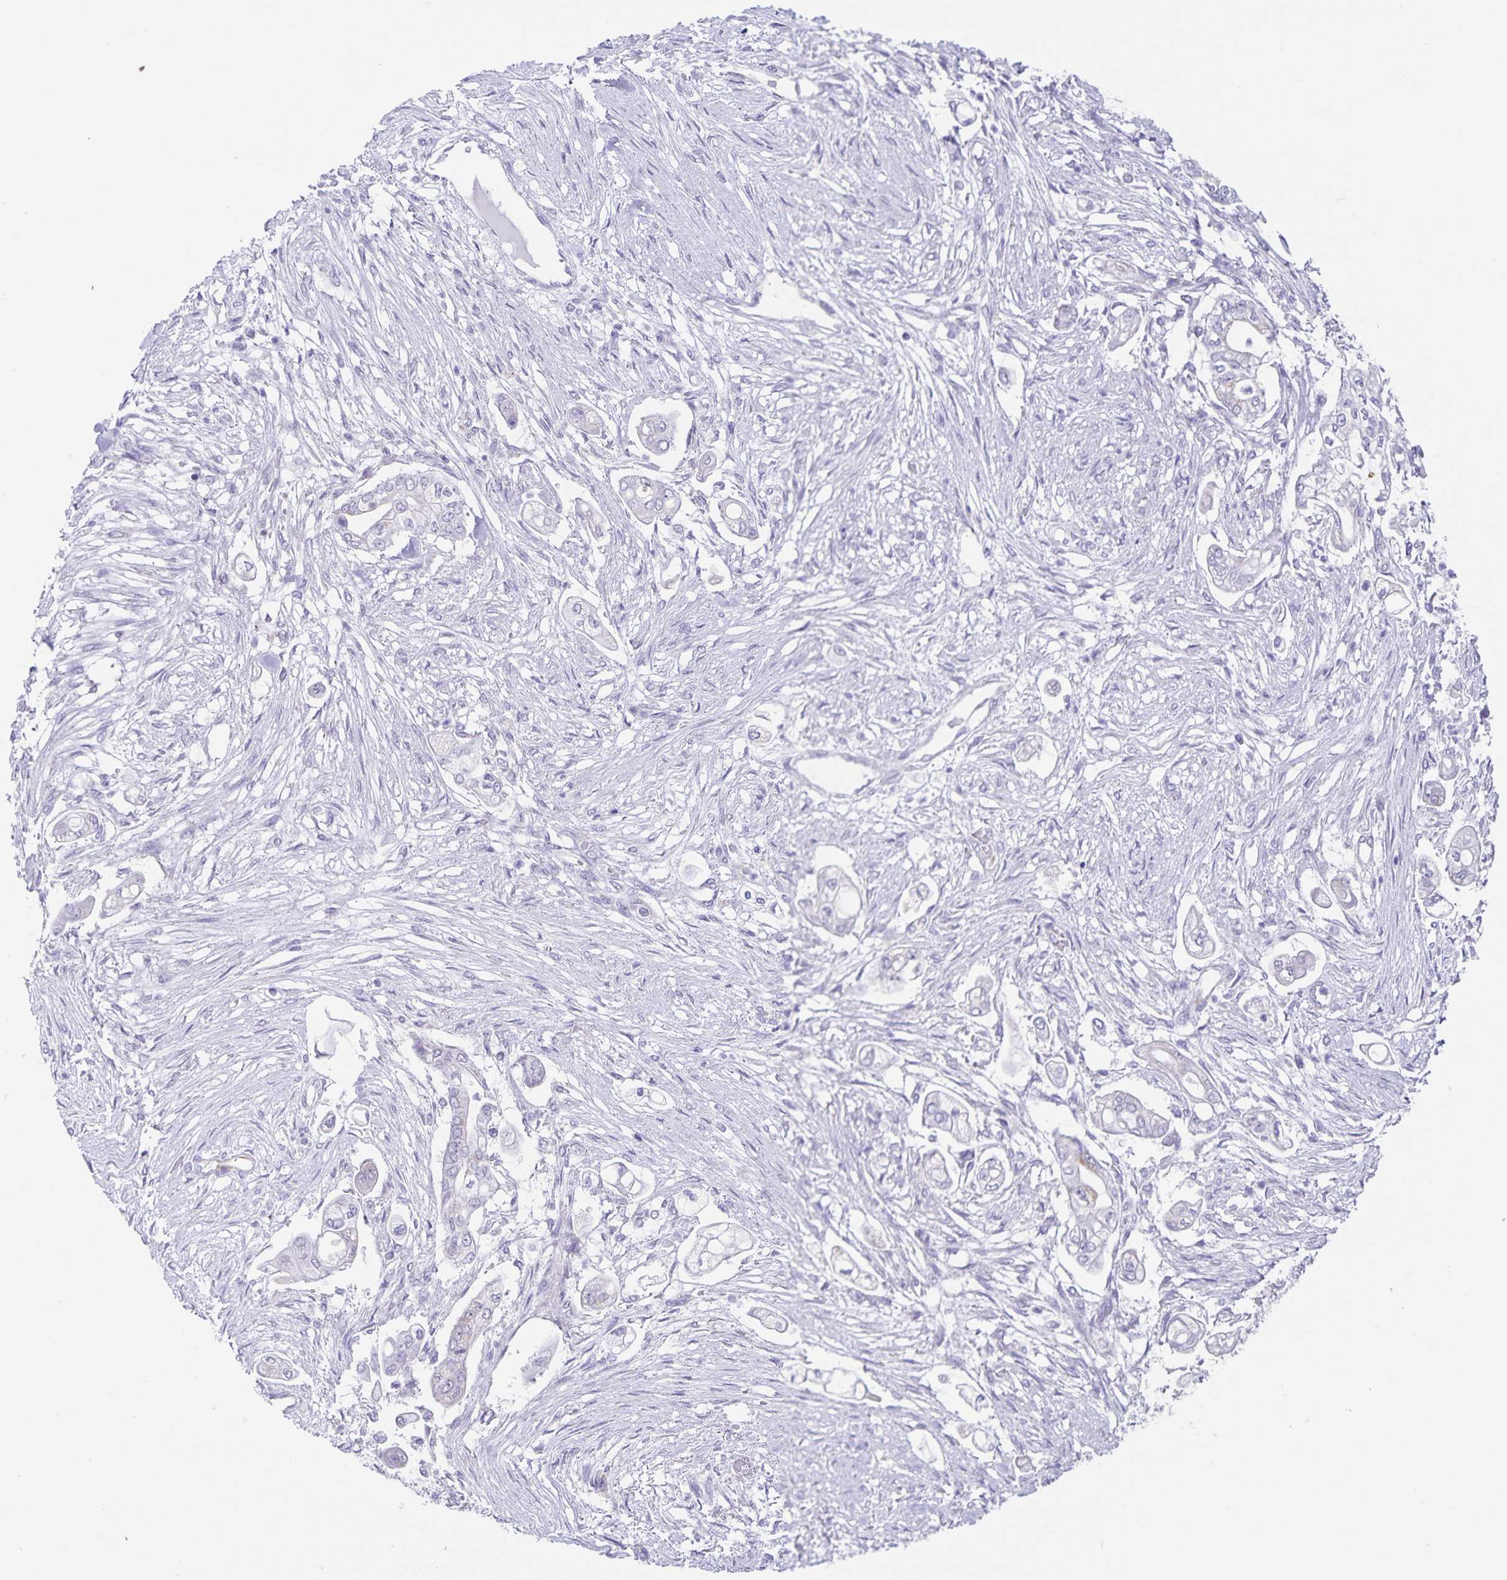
{"staining": {"intensity": "negative", "quantity": "none", "location": "none"}, "tissue": "pancreatic cancer", "cell_type": "Tumor cells", "image_type": "cancer", "snomed": [{"axis": "morphology", "description": "Adenocarcinoma, NOS"}, {"axis": "topography", "description": "Pancreas"}], "caption": "Tumor cells show no significant protein expression in pancreatic cancer.", "gene": "SYNM", "patient": {"sex": "female", "age": 69}}